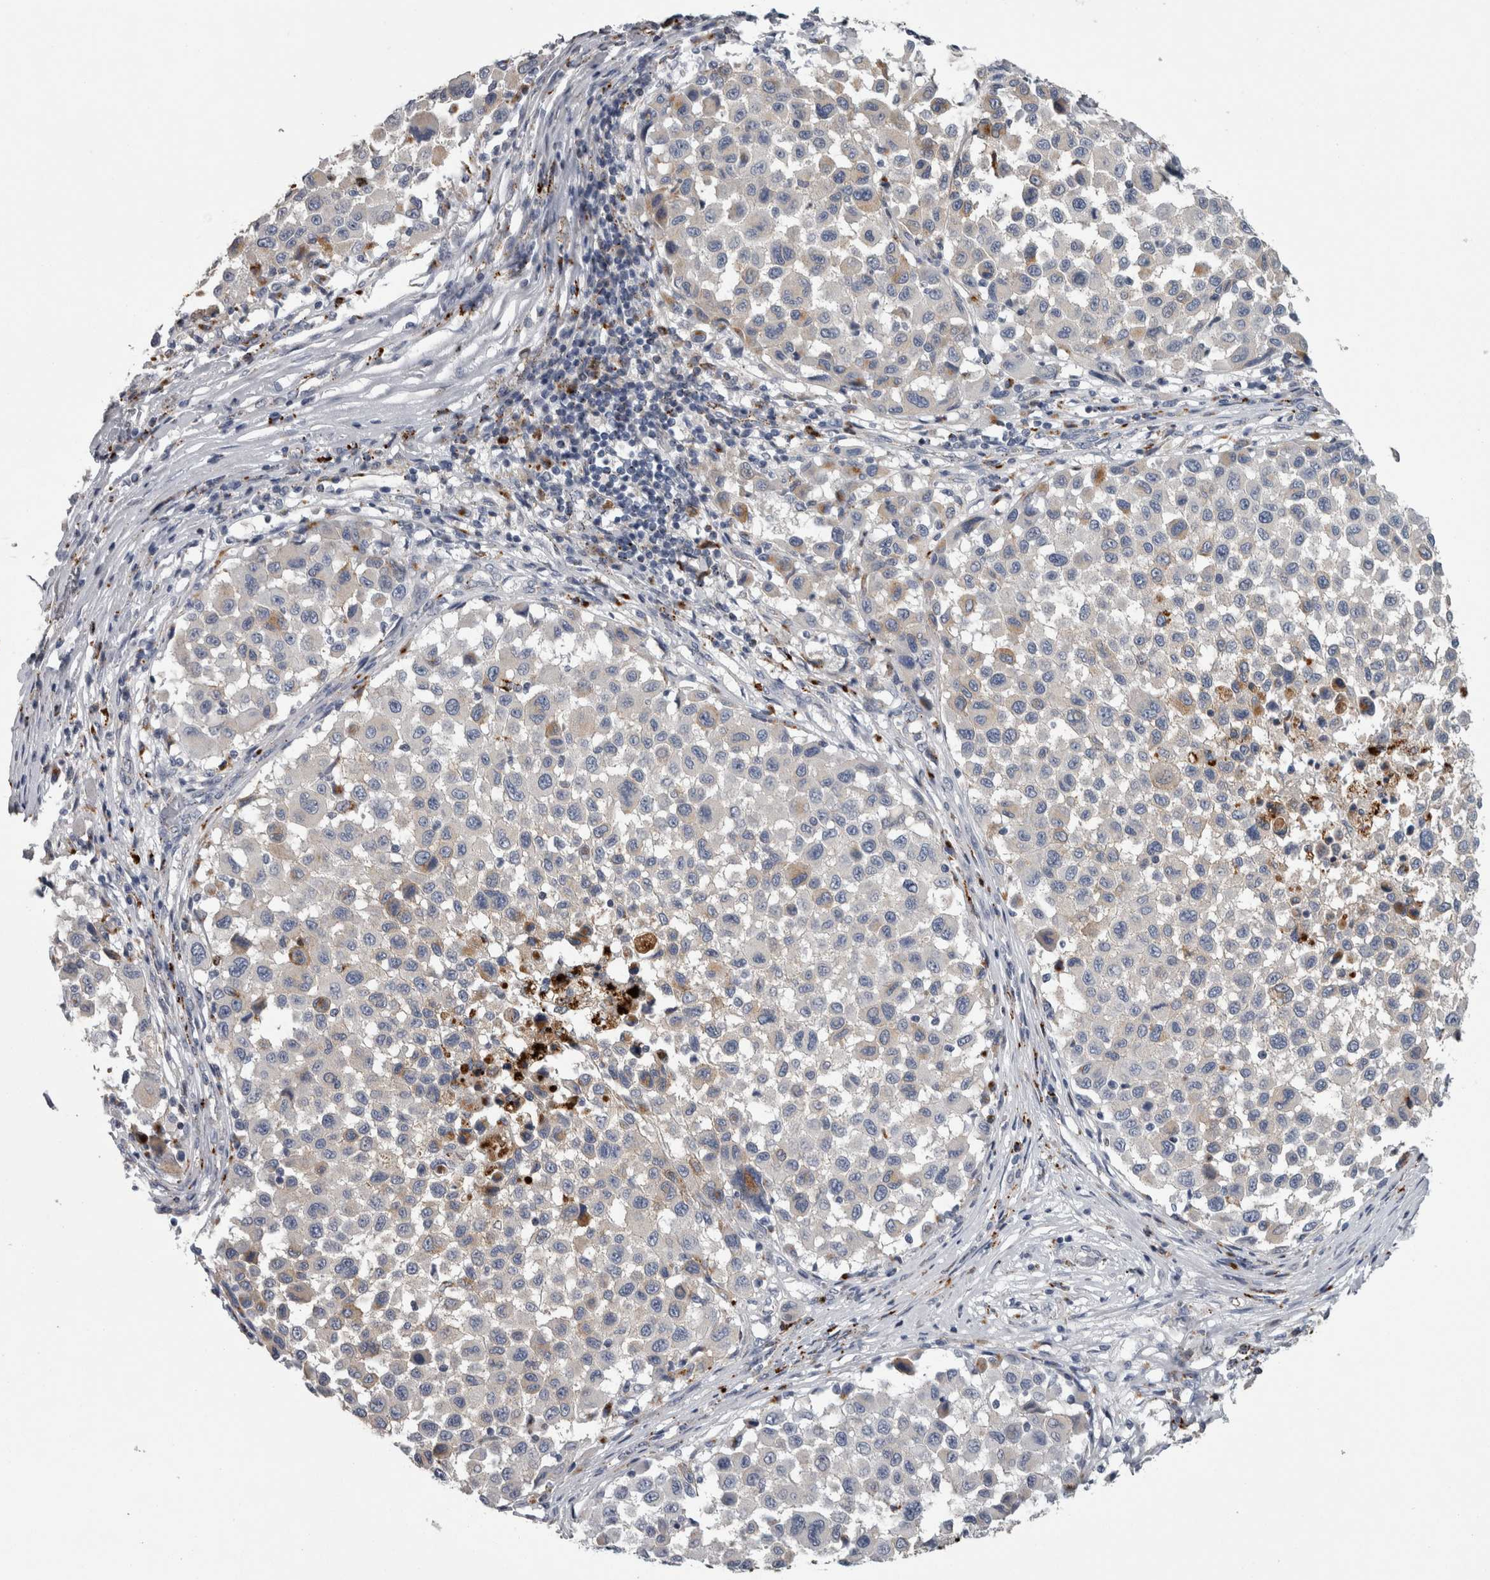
{"staining": {"intensity": "negative", "quantity": "none", "location": "none"}, "tissue": "melanoma", "cell_type": "Tumor cells", "image_type": "cancer", "snomed": [{"axis": "morphology", "description": "Malignant melanoma, Metastatic site"}, {"axis": "topography", "description": "Lymph node"}], "caption": "This is a histopathology image of IHC staining of melanoma, which shows no positivity in tumor cells. (Brightfield microscopy of DAB (3,3'-diaminobenzidine) IHC at high magnification).", "gene": "DPP7", "patient": {"sex": "male", "age": 61}}